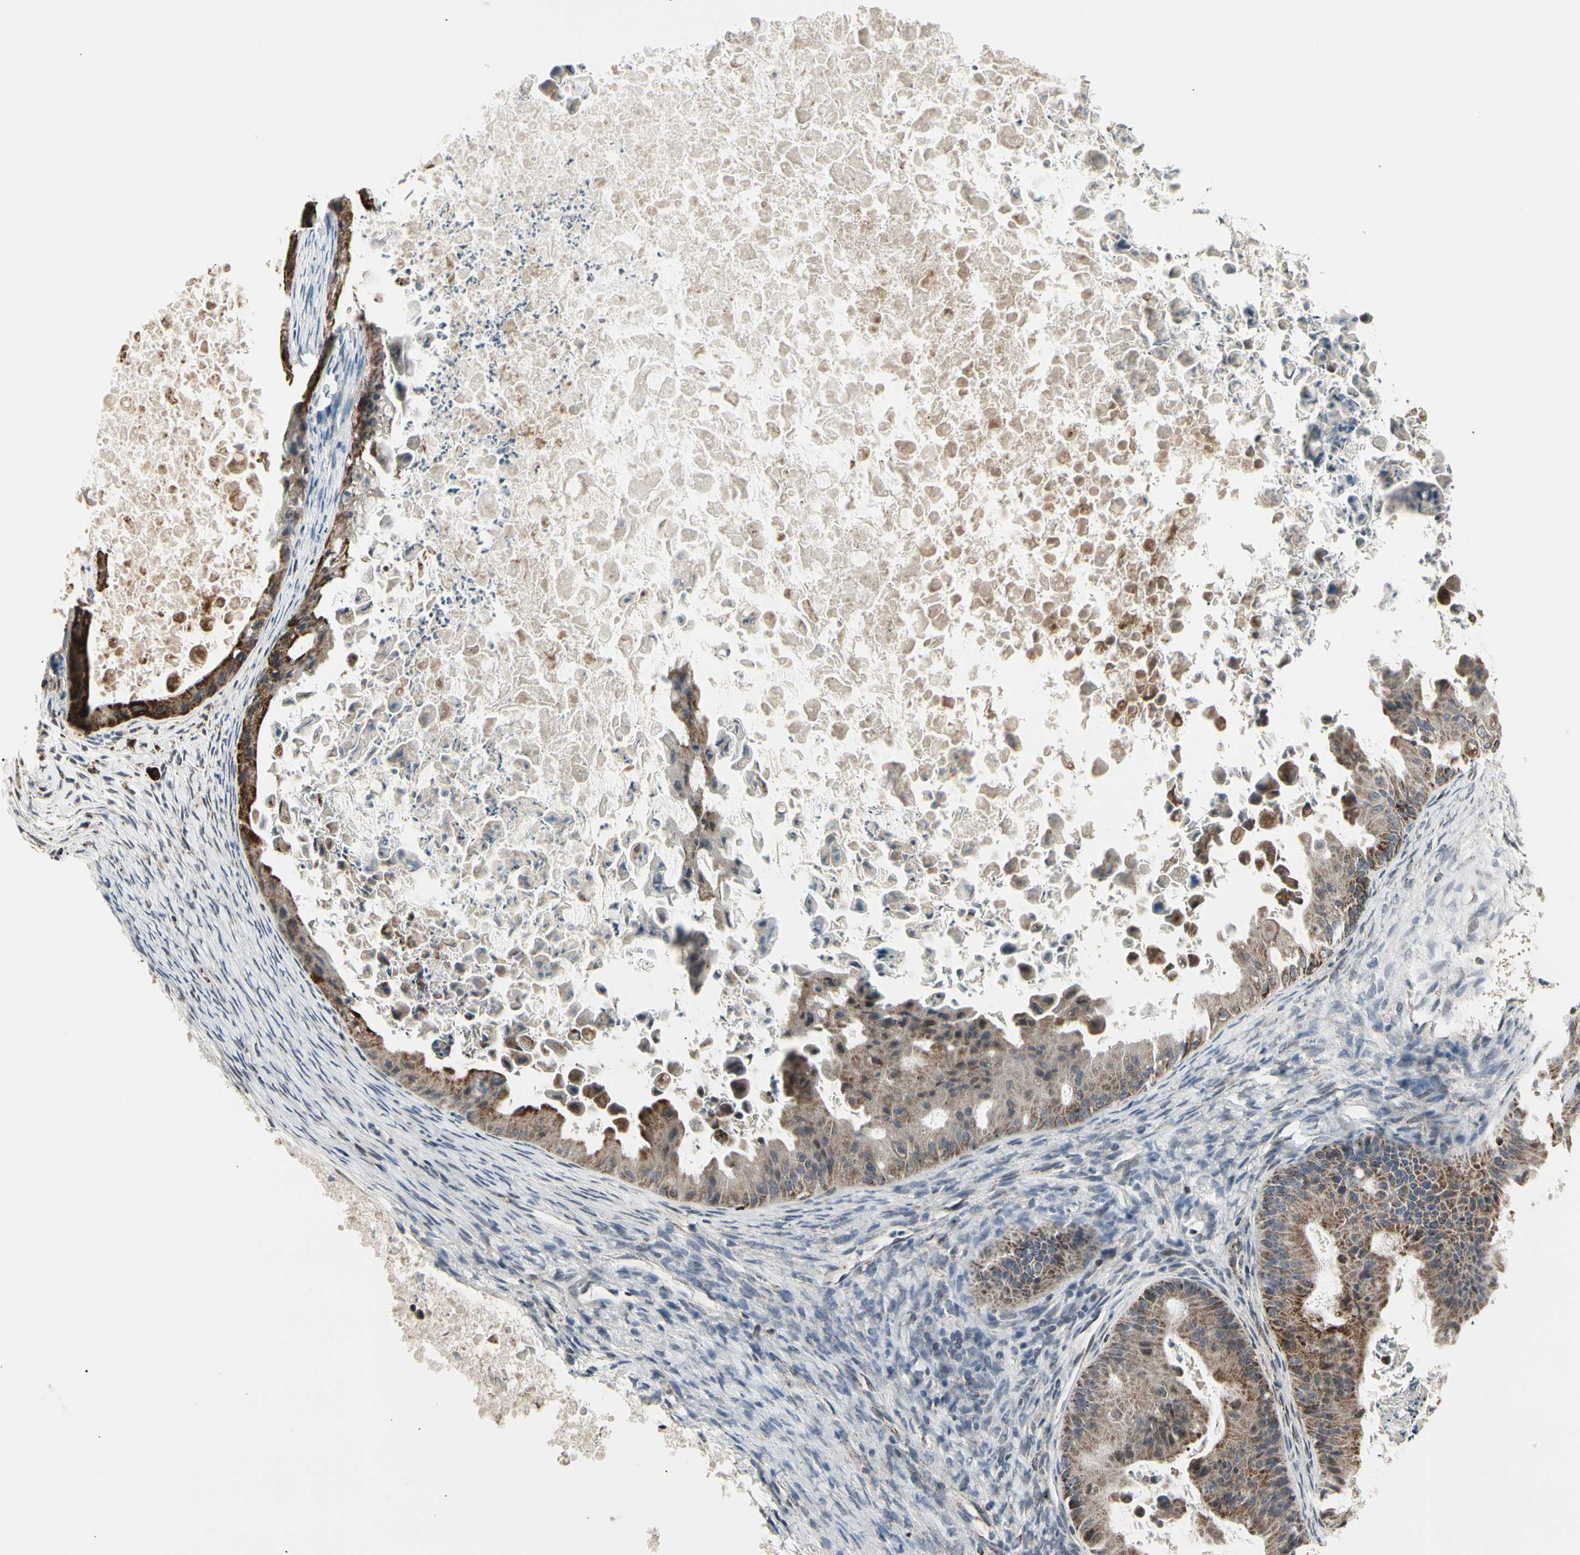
{"staining": {"intensity": "strong", "quantity": "25%-75%", "location": "cytoplasmic/membranous"}, "tissue": "ovarian cancer", "cell_type": "Tumor cells", "image_type": "cancer", "snomed": [{"axis": "morphology", "description": "Cystadenocarcinoma, mucinous, NOS"}, {"axis": "topography", "description": "Ovary"}], "caption": "DAB (3,3'-diaminobenzidine) immunohistochemical staining of ovarian cancer demonstrates strong cytoplasmic/membranous protein expression in approximately 25%-75% of tumor cells.", "gene": "TMEM176A", "patient": {"sex": "female", "age": 37}}